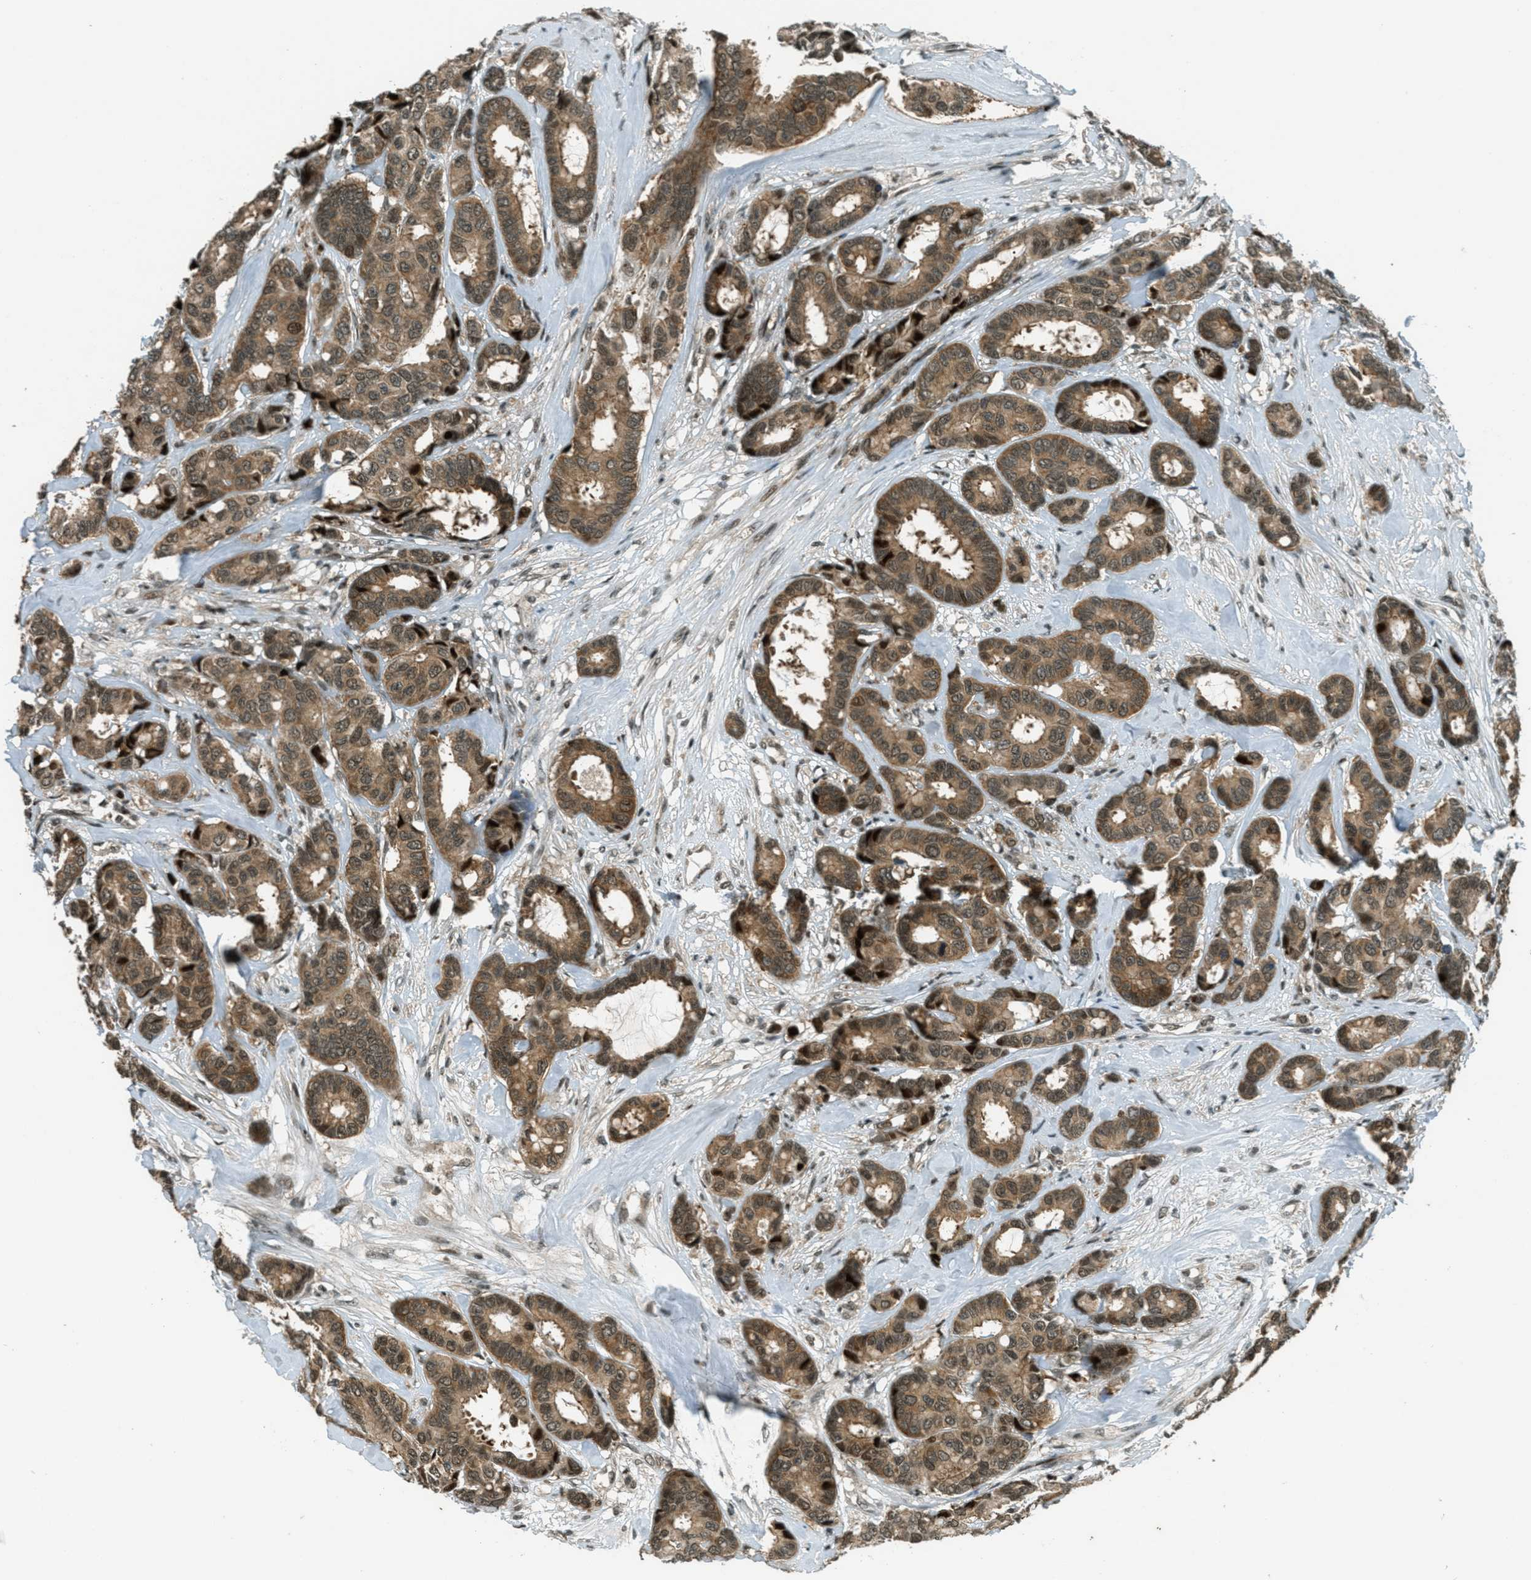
{"staining": {"intensity": "moderate", "quantity": ">75%", "location": "cytoplasmic/membranous,nuclear"}, "tissue": "breast cancer", "cell_type": "Tumor cells", "image_type": "cancer", "snomed": [{"axis": "morphology", "description": "Duct carcinoma"}, {"axis": "topography", "description": "Breast"}], "caption": "High-magnification brightfield microscopy of breast cancer (infiltrating ductal carcinoma) stained with DAB (3,3'-diaminobenzidine) (brown) and counterstained with hematoxylin (blue). tumor cells exhibit moderate cytoplasmic/membranous and nuclear expression is present in approximately>75% of cells.", "gene": "FOXM1", "patient": {"sex": "female", "age": 87}}